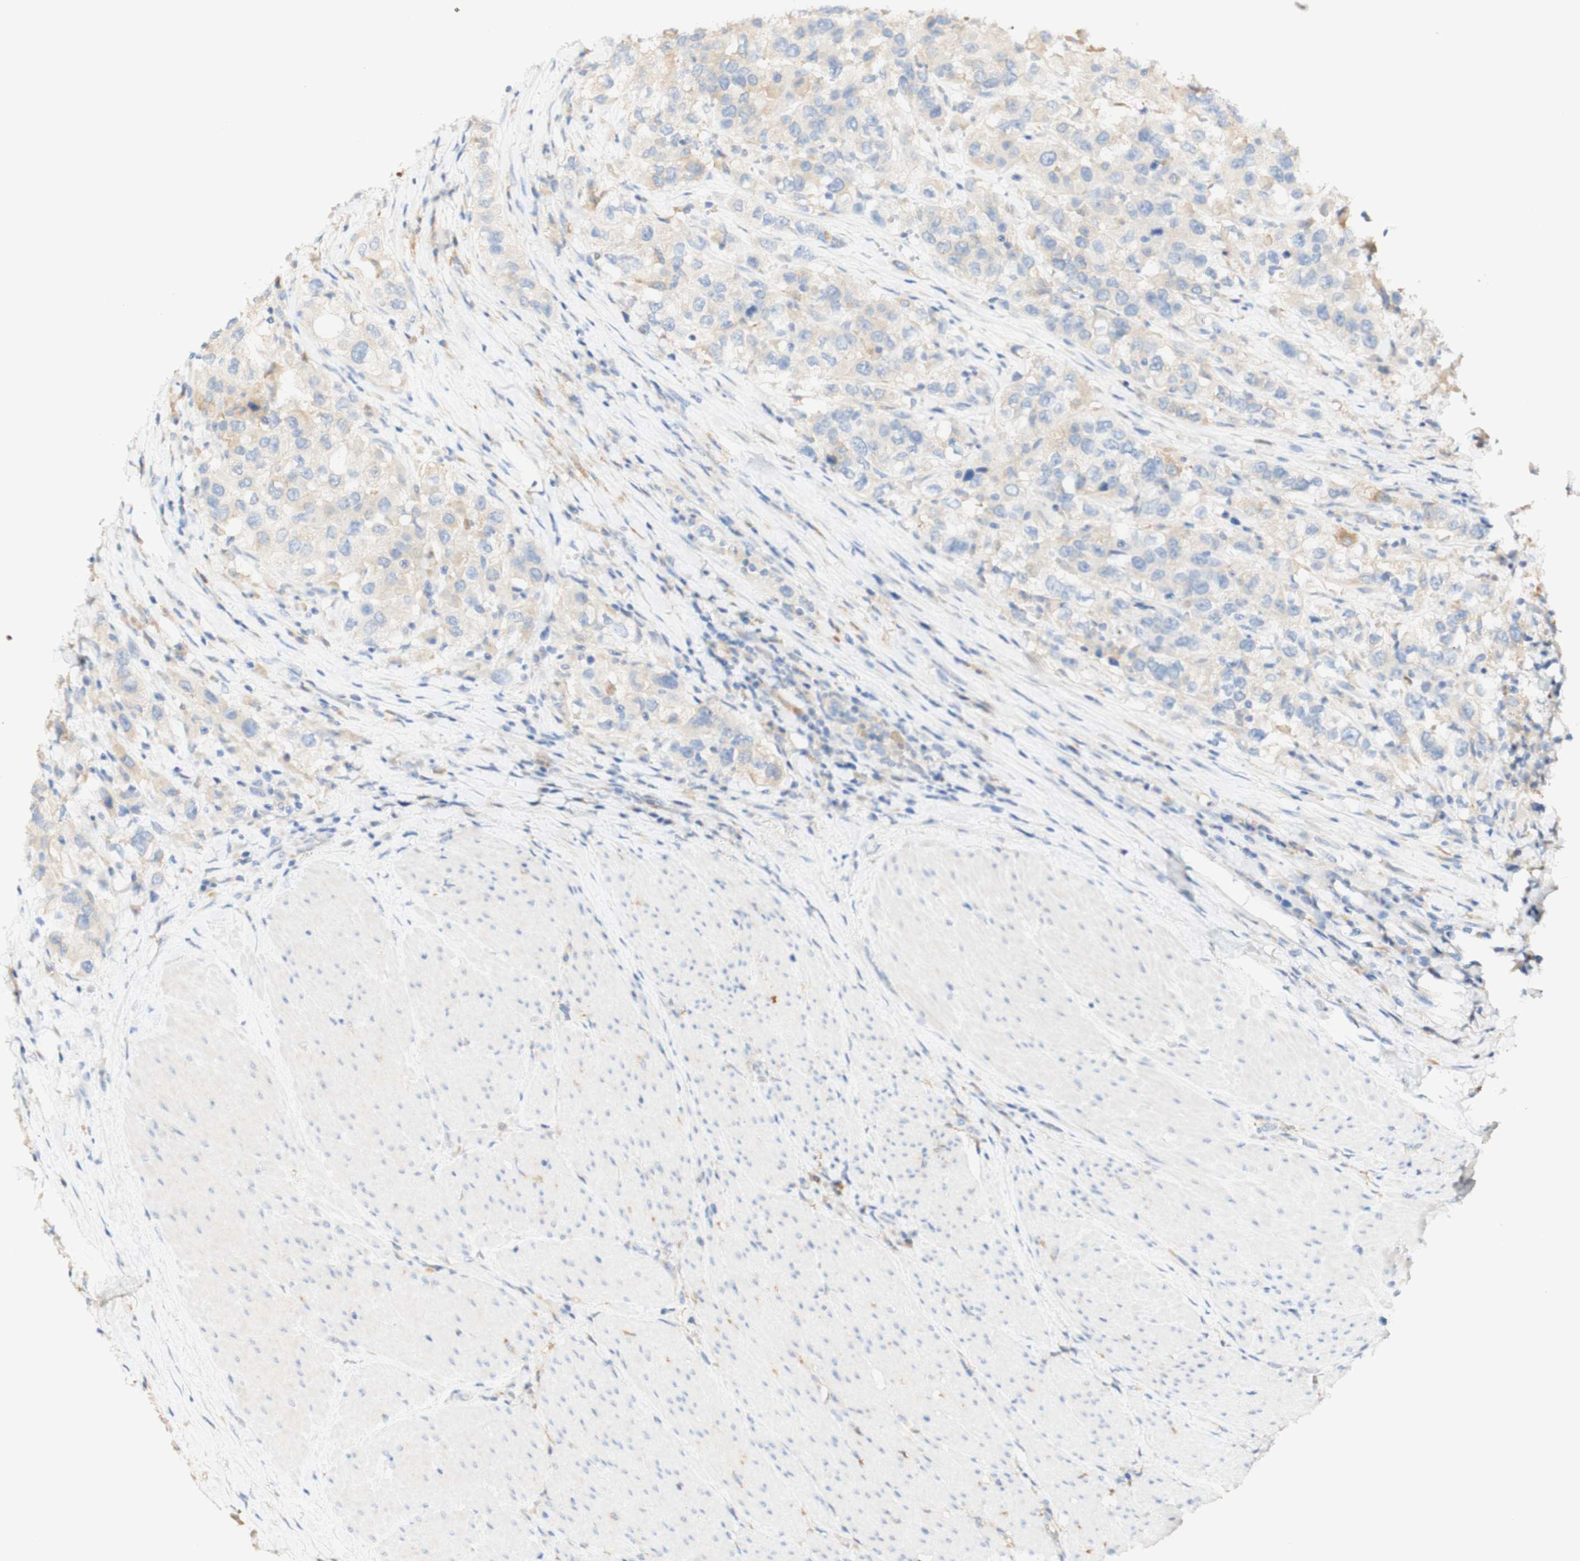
{"staining": {"intensity": "weak", "quantity": ">75%", "location": "cytoplasmic/membranous"}, "tissue": "urothelial cancer", "cell_type": "Tumor cells", "image_type": "cancer", "snomed": [{"axis": "morphology", "description": "Urothelial carcinoma, High grade"}, {"axis": "topography", "description": "Urinary bladder"}], "caption": "Tumor cells demonstrate low levels of weak cytoplasmic/membranous positivity in about >75% of cells in urothelial cancer. (Brightfield microscopy of DAB IHC at high magnification).", "gene": "FCGRT", "patient": {"sex": "female", "age": 80}}